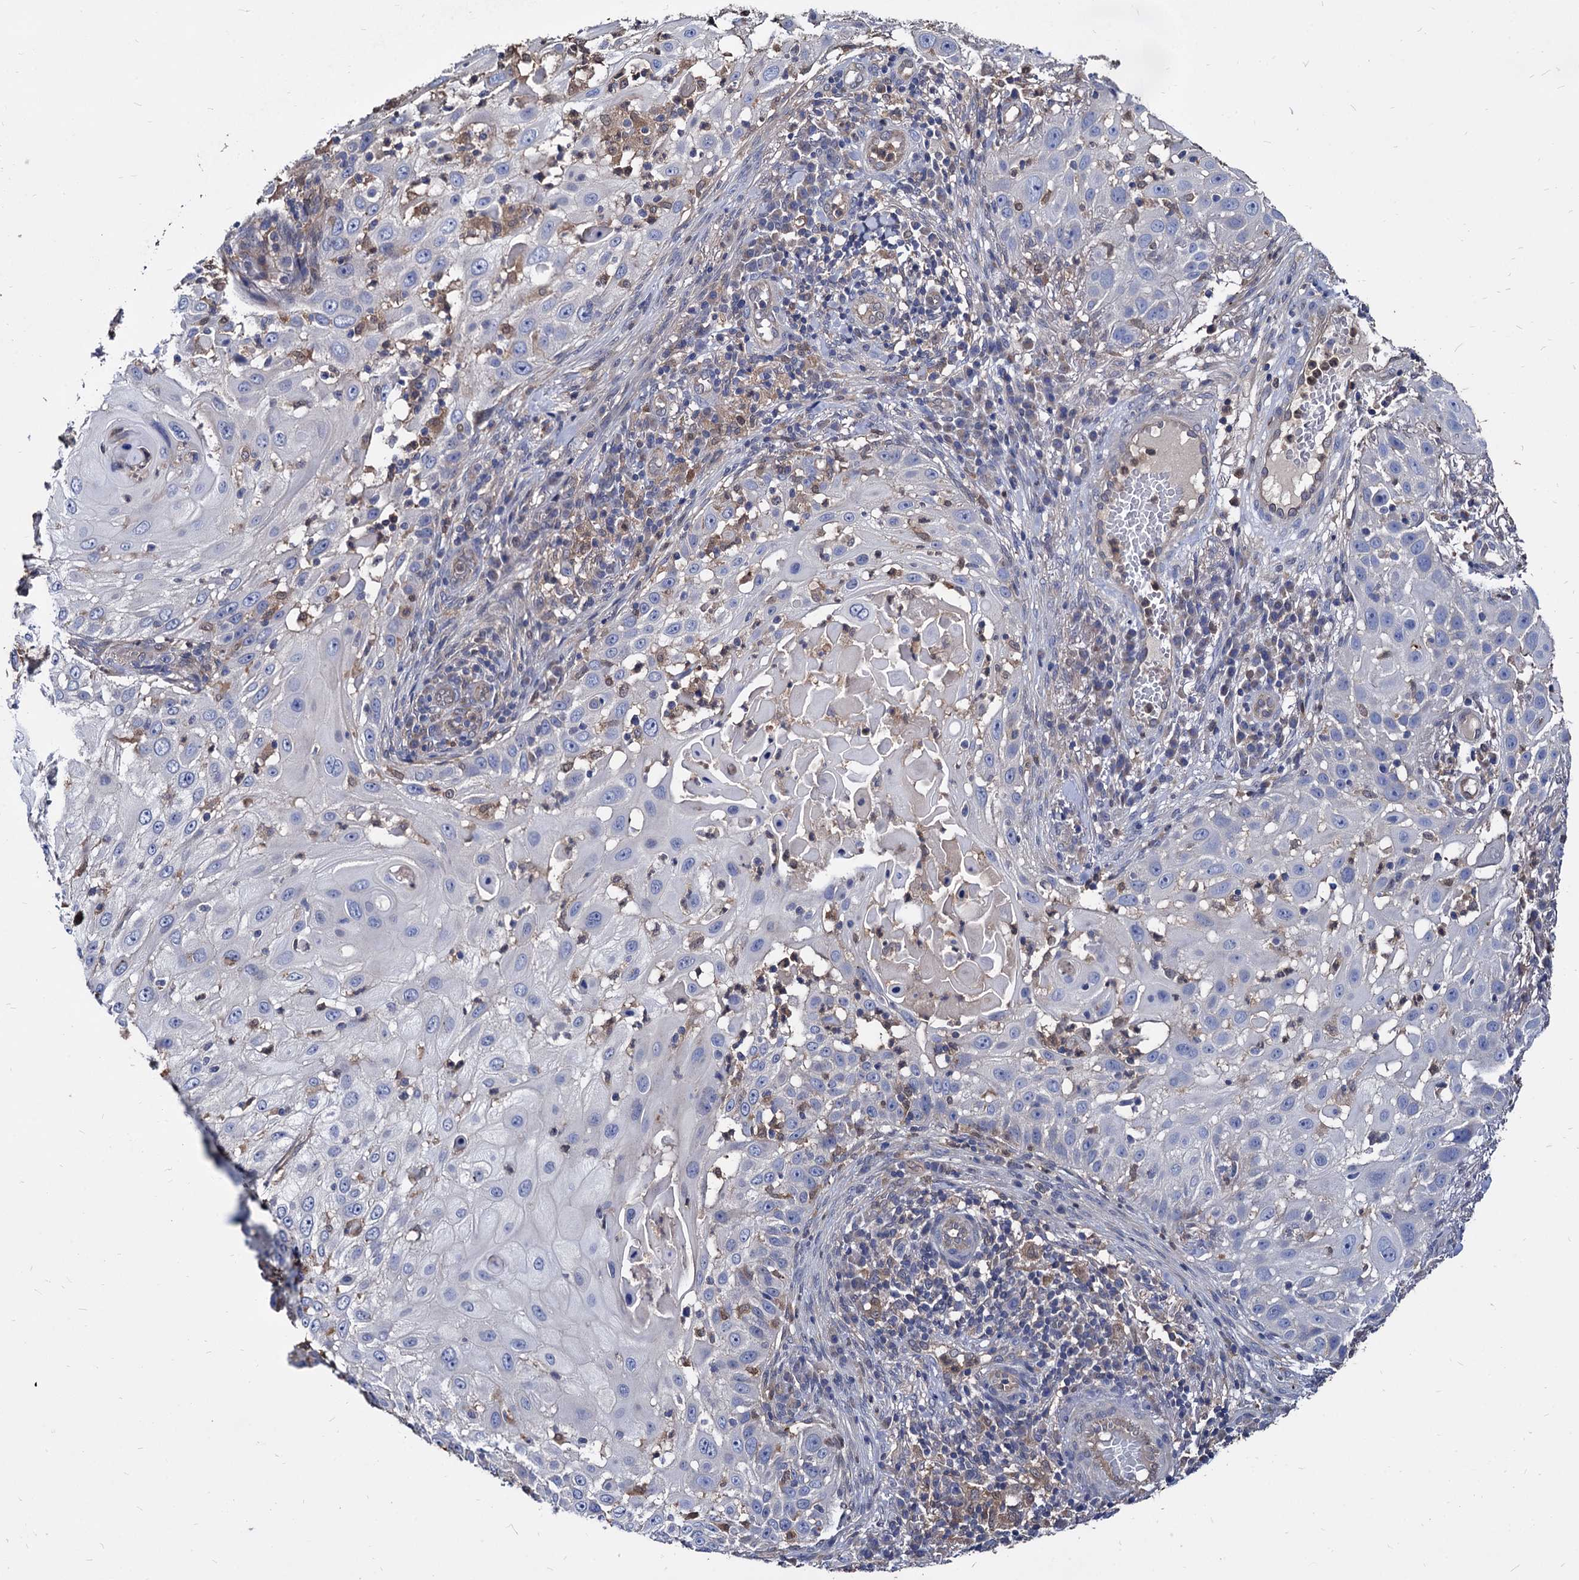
{"staining": {"intensity": "negative", "quantity": "none", "location": "none"}, "tissue": "skin cancer", "cell_type": "Tumor cells", "image_type": "cancer", "snomed": [{"axis": "morphology", "description": "Squamous cell carcinoma, NOS"}, {"axis": "topography", "description": "Skin"}], "caption": "Immunohistochemistry of human squamous cell carcinoma (skin) displays no expression in tumor cells.", "gene": "CPPED1", "patient": {"sex": "female", "age": 44}}